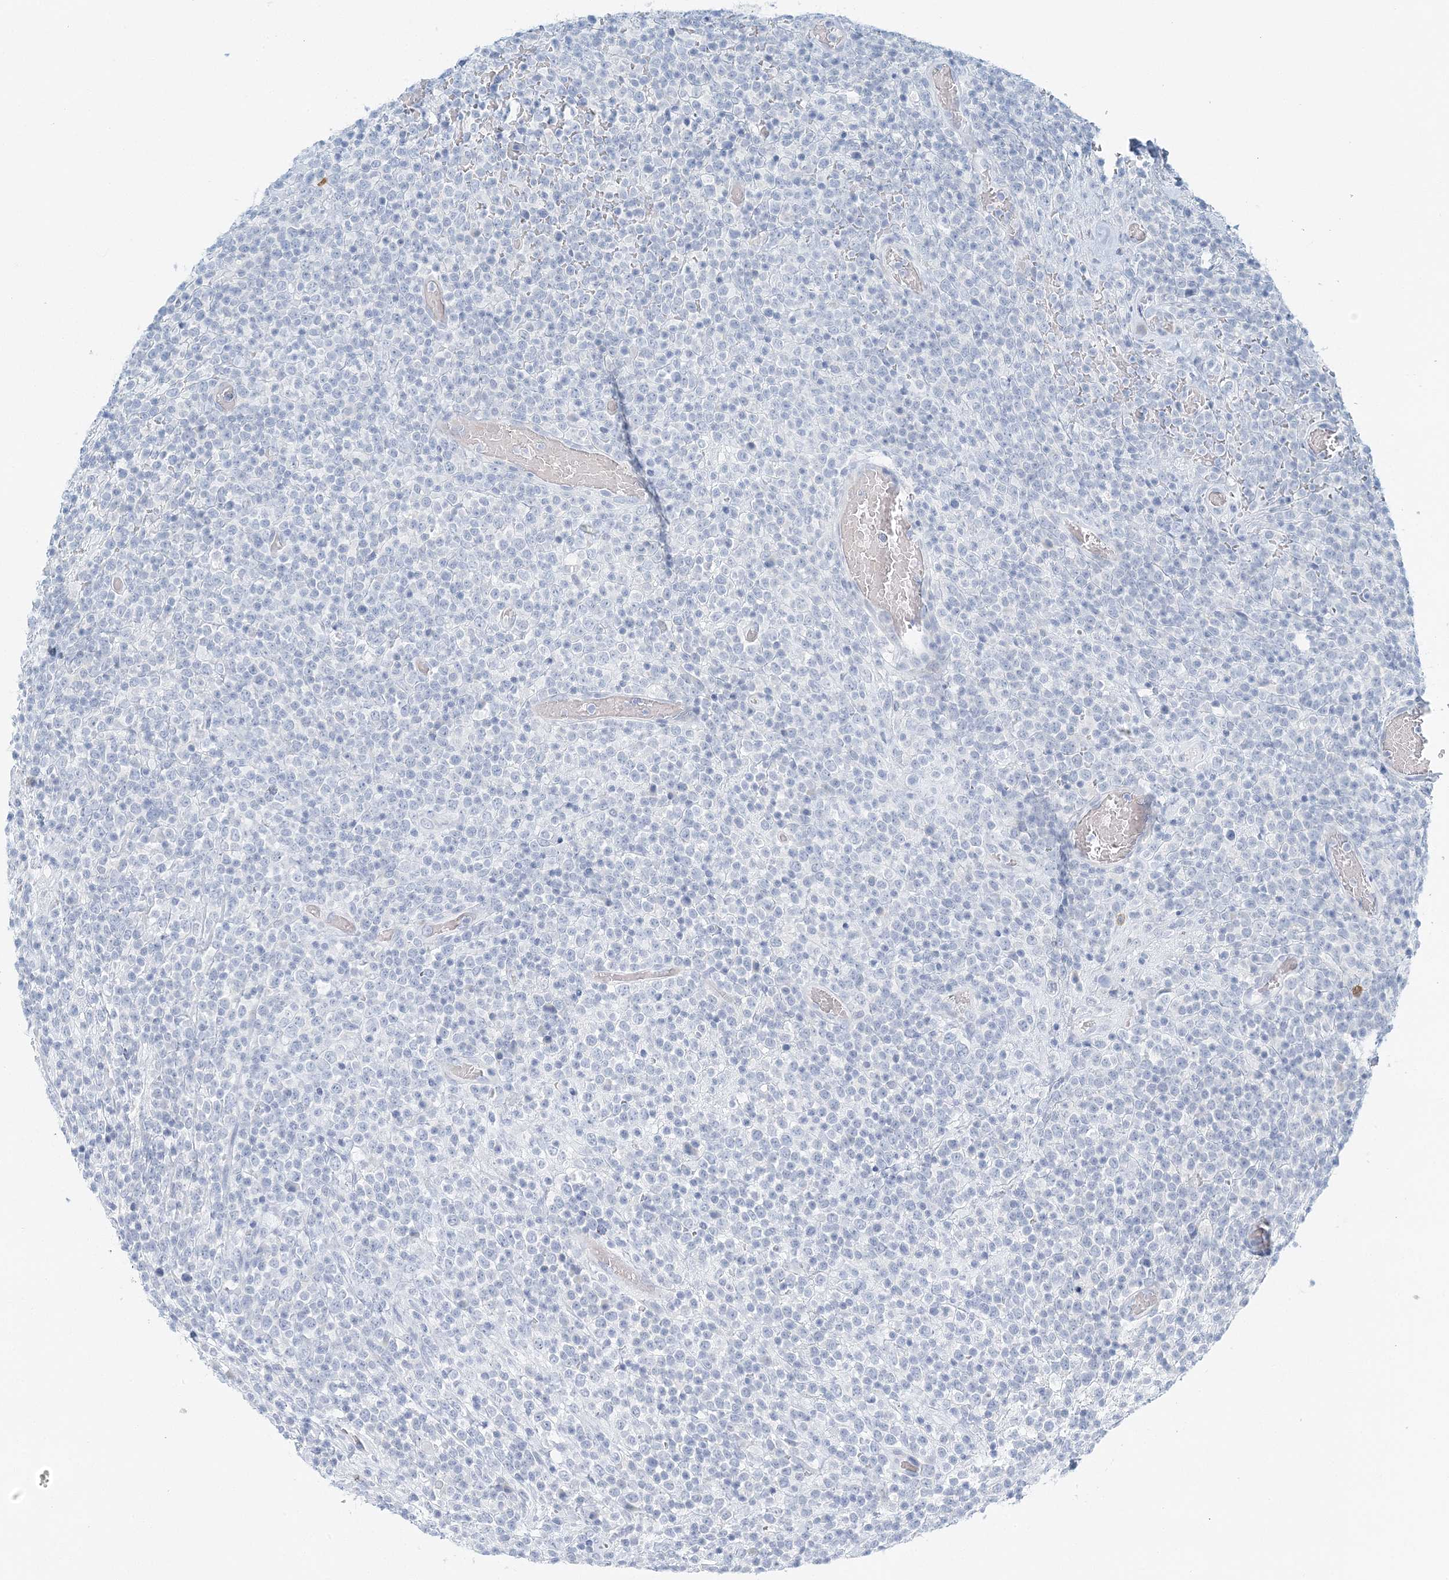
{"staining": {"intensity": "negative", "quantity": "none", "location": "none"}, "tissue": "lymphoma", "cell_type": "Tumor cells", "image_type": "cancer", "snomed": [{"axis": "morphology", "description": "Malignant lymphoma, non-Hodgkin's type, High grade"}, {"axis": "topography", "description": "Colon"}], "caption": "The micrograph demonstrates no significant staining in tumor cells of high-grade malignant lymphoma, non-Hodgkin's type.", "gene": "VILL", "patient": {"sex": "female", "age": 53}}